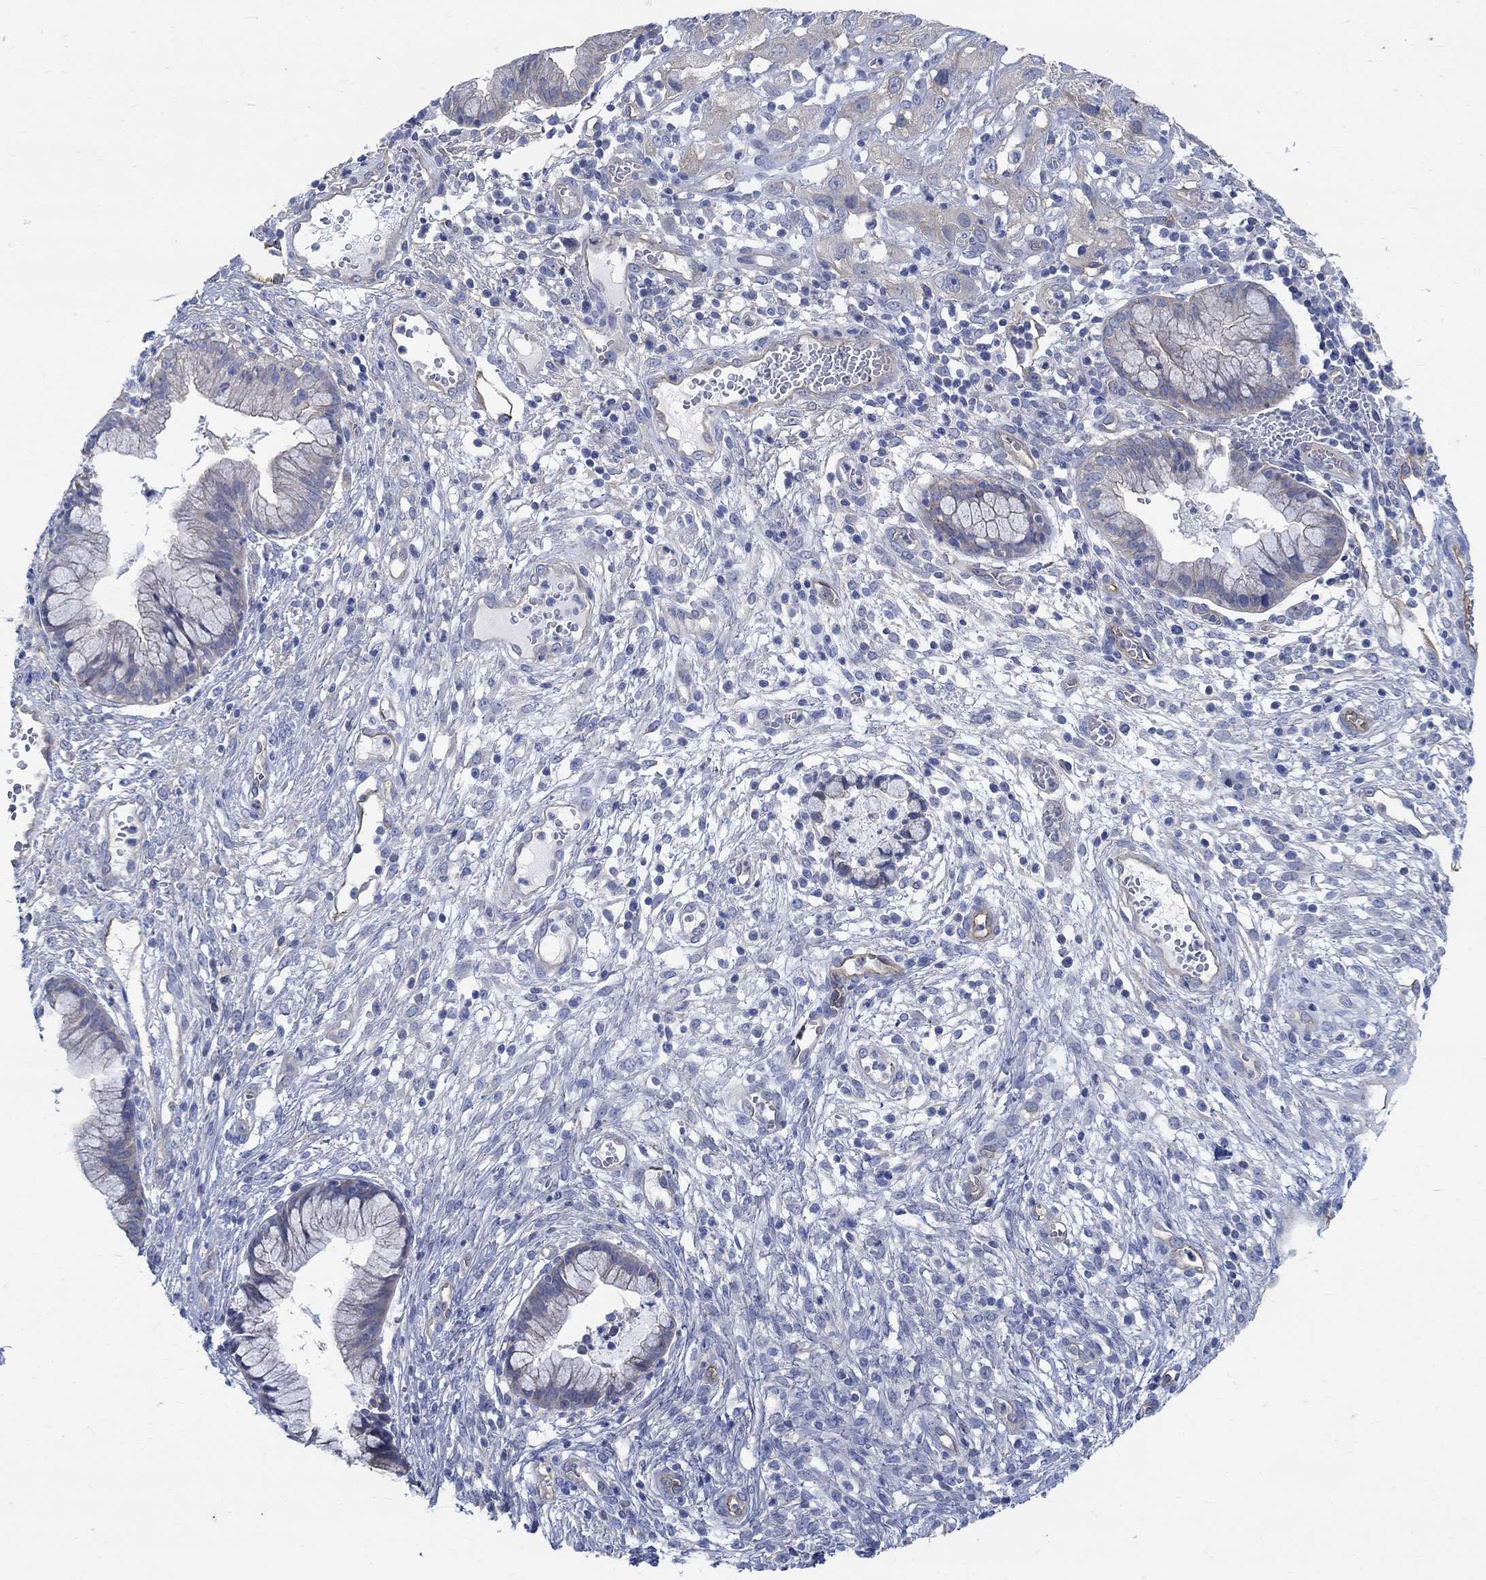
{"staining": {"intensity": "negative", "quantity": "none", "location": "none"}, "tissue": "cervical cancer", "cell_type": "Tumor cells", "image_type": "cancer", "snomed": [{"axis": "morphology", "description": "Squamous cell carcinoma, NOS"}, {"axis": "topography", "description": "Cervix"}], "caption": "Tumor cells are negative for brown protein staining in squamous cell carcinoma (cervical). Brightfield microscopy of immunohistochemistry (IHC) stained with DAB (3,3'-diaminobenzidine) (brown) and hematoxylin (blue), captured at high magnification.", "gene": "TMEM198", "patient": {"sex": "female", "age": 32}}